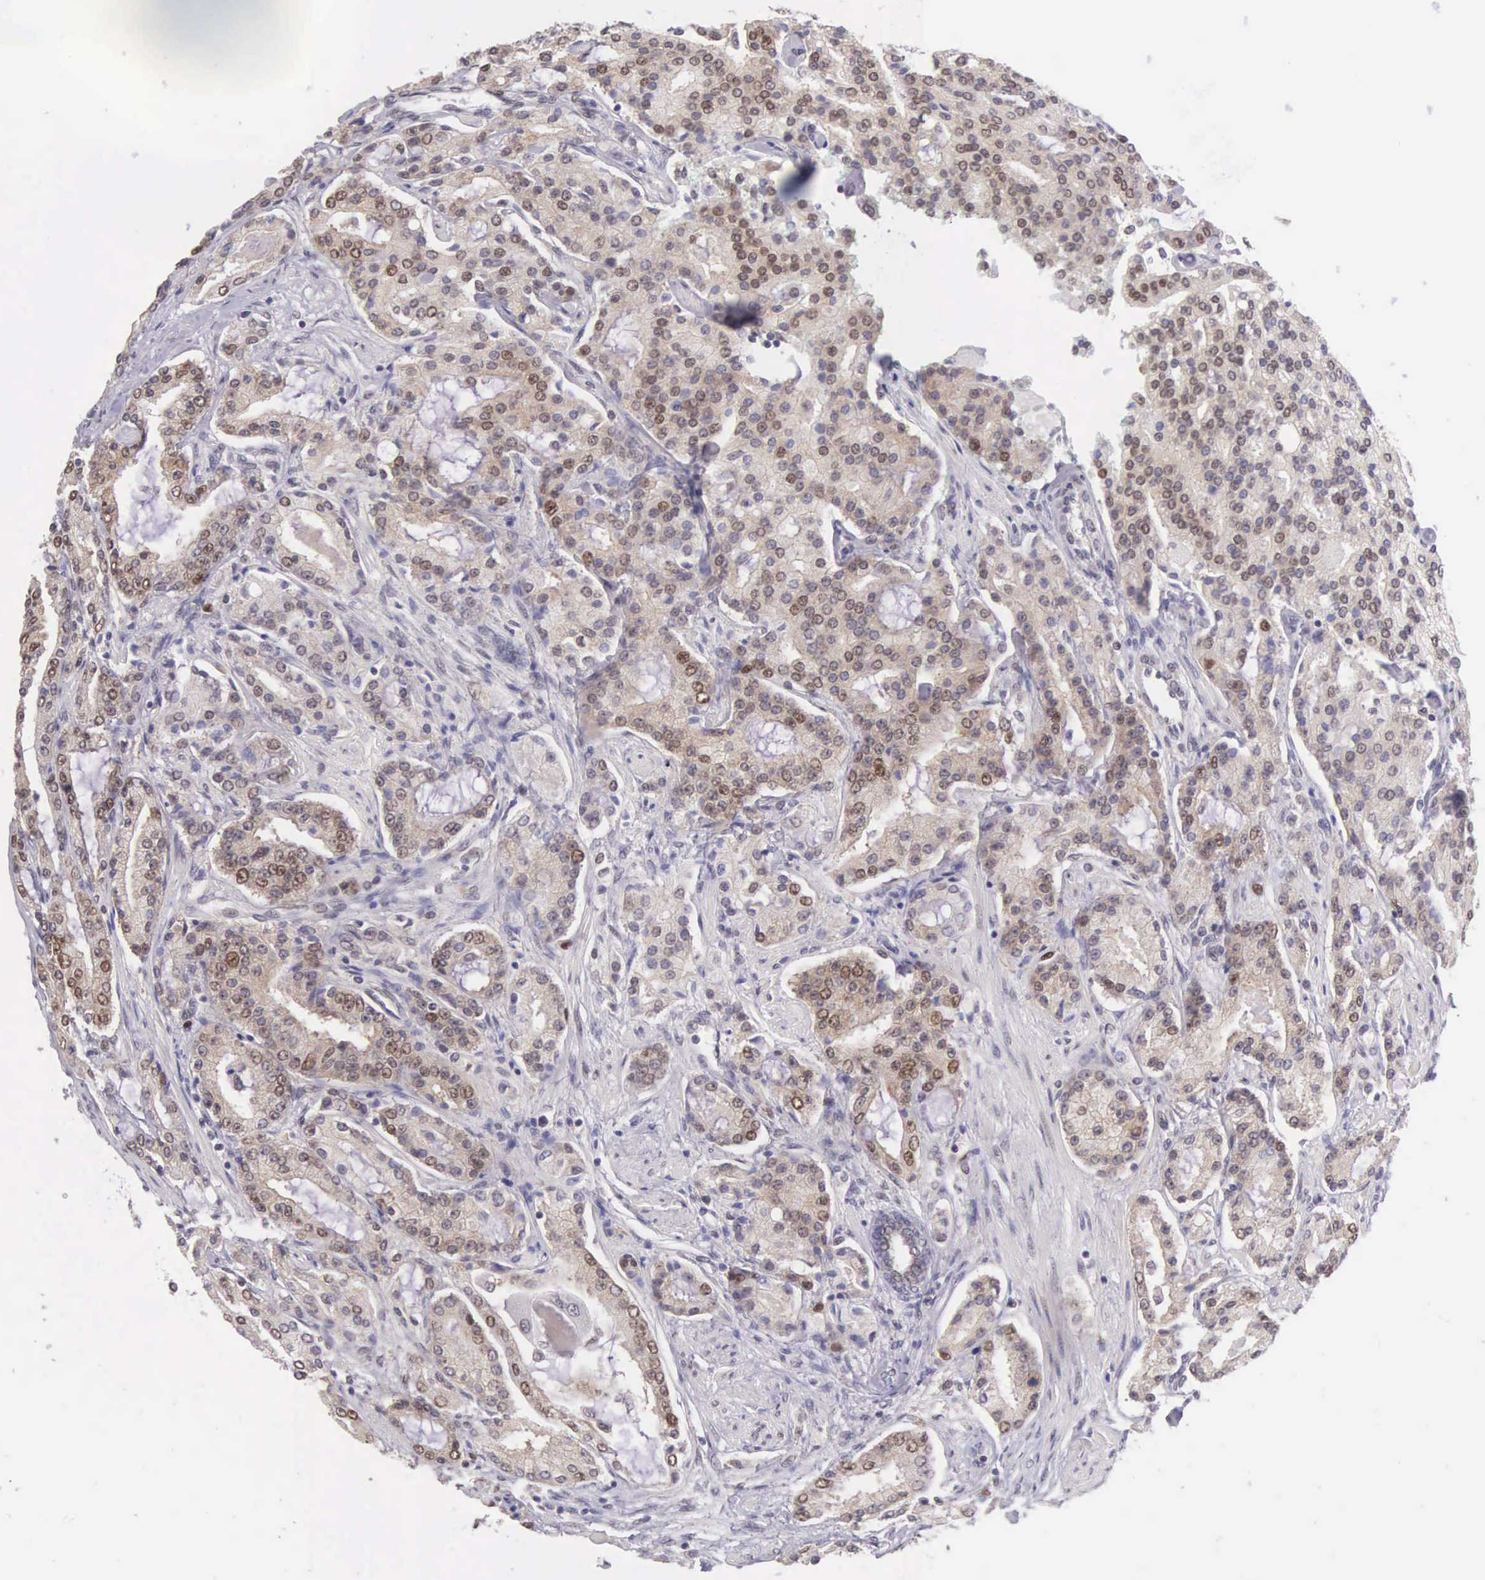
{"staining": {"intensity": "weak", "quantity": "25%-75%", "location": "nuclear"}, "tissue": "prostate cancer", "cell_type": "Tumor cells", "image_type": "cancer", "snomed": [{"axis": "morphology", "description": "Adenocarcinoma, Medium grade"}, {"axis": "topography", "description": "Prostate"}], "caption": "There is low levels of weak nuclear staining in tumor cells of adenocarcinoma (medium-grade) (prostate), as demonstrated by immunohistochemical staining (brown color).", "gene": "CCDC117", "patient": {"sex": "male", "age": 72}}